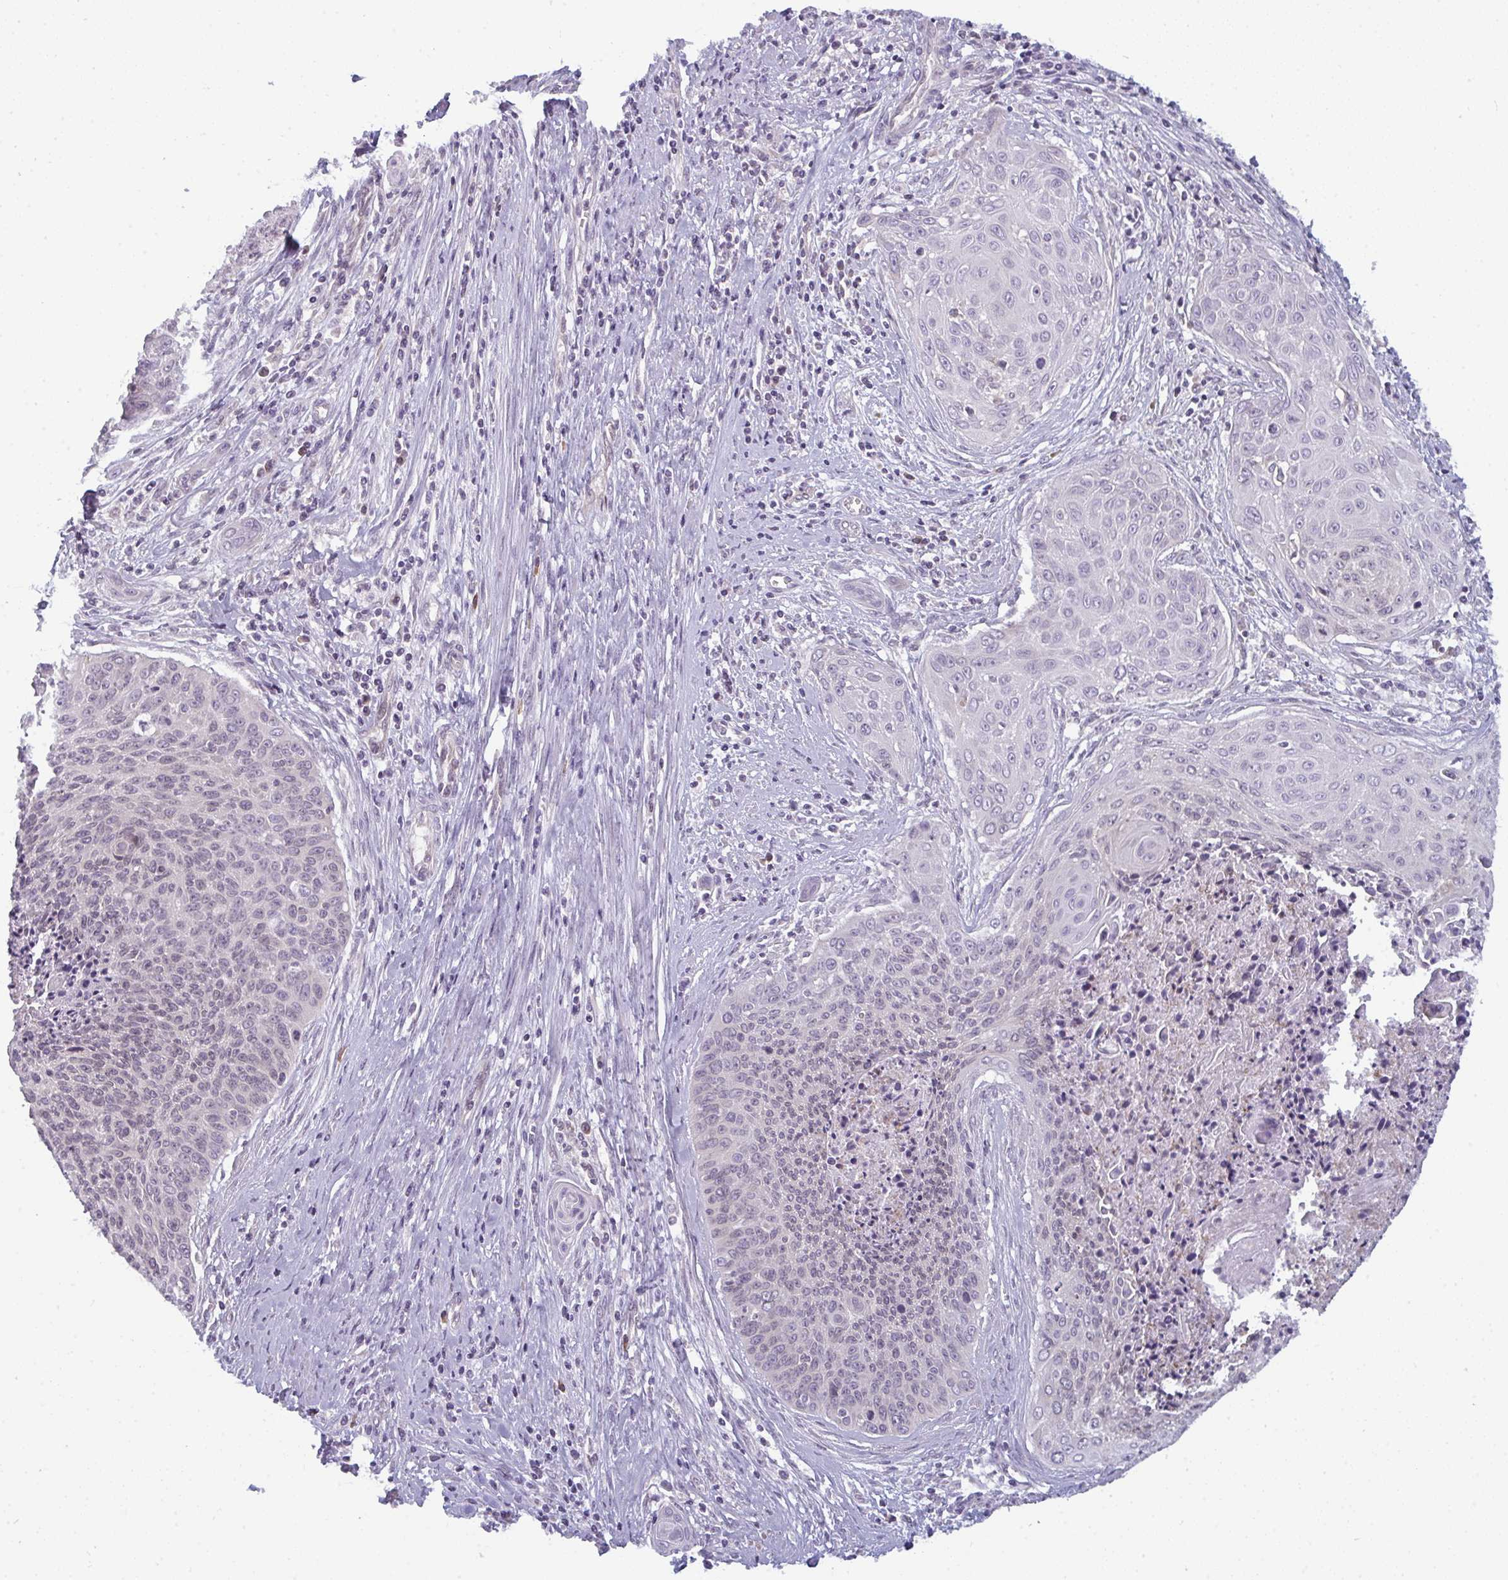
{"staining": {"intensity": "negative", "quantity": "none", "location": "none"}, "tissue": "cervical cancer", "cell_type": "Tumor cells", "image_type": "cancer", "snomed": [{"axis": "morphology", "description": "Squamous cell carcinoma, NOS"}, {"axis": "topography", "description": "Cervix"}], "caption": "A photomicrograph of human cervical cancer (squamous cell carcinoma) is negative for staining in tumor cells.", "gene": "LYSMD4", "patient": {"sex": "female", "age": 55}}